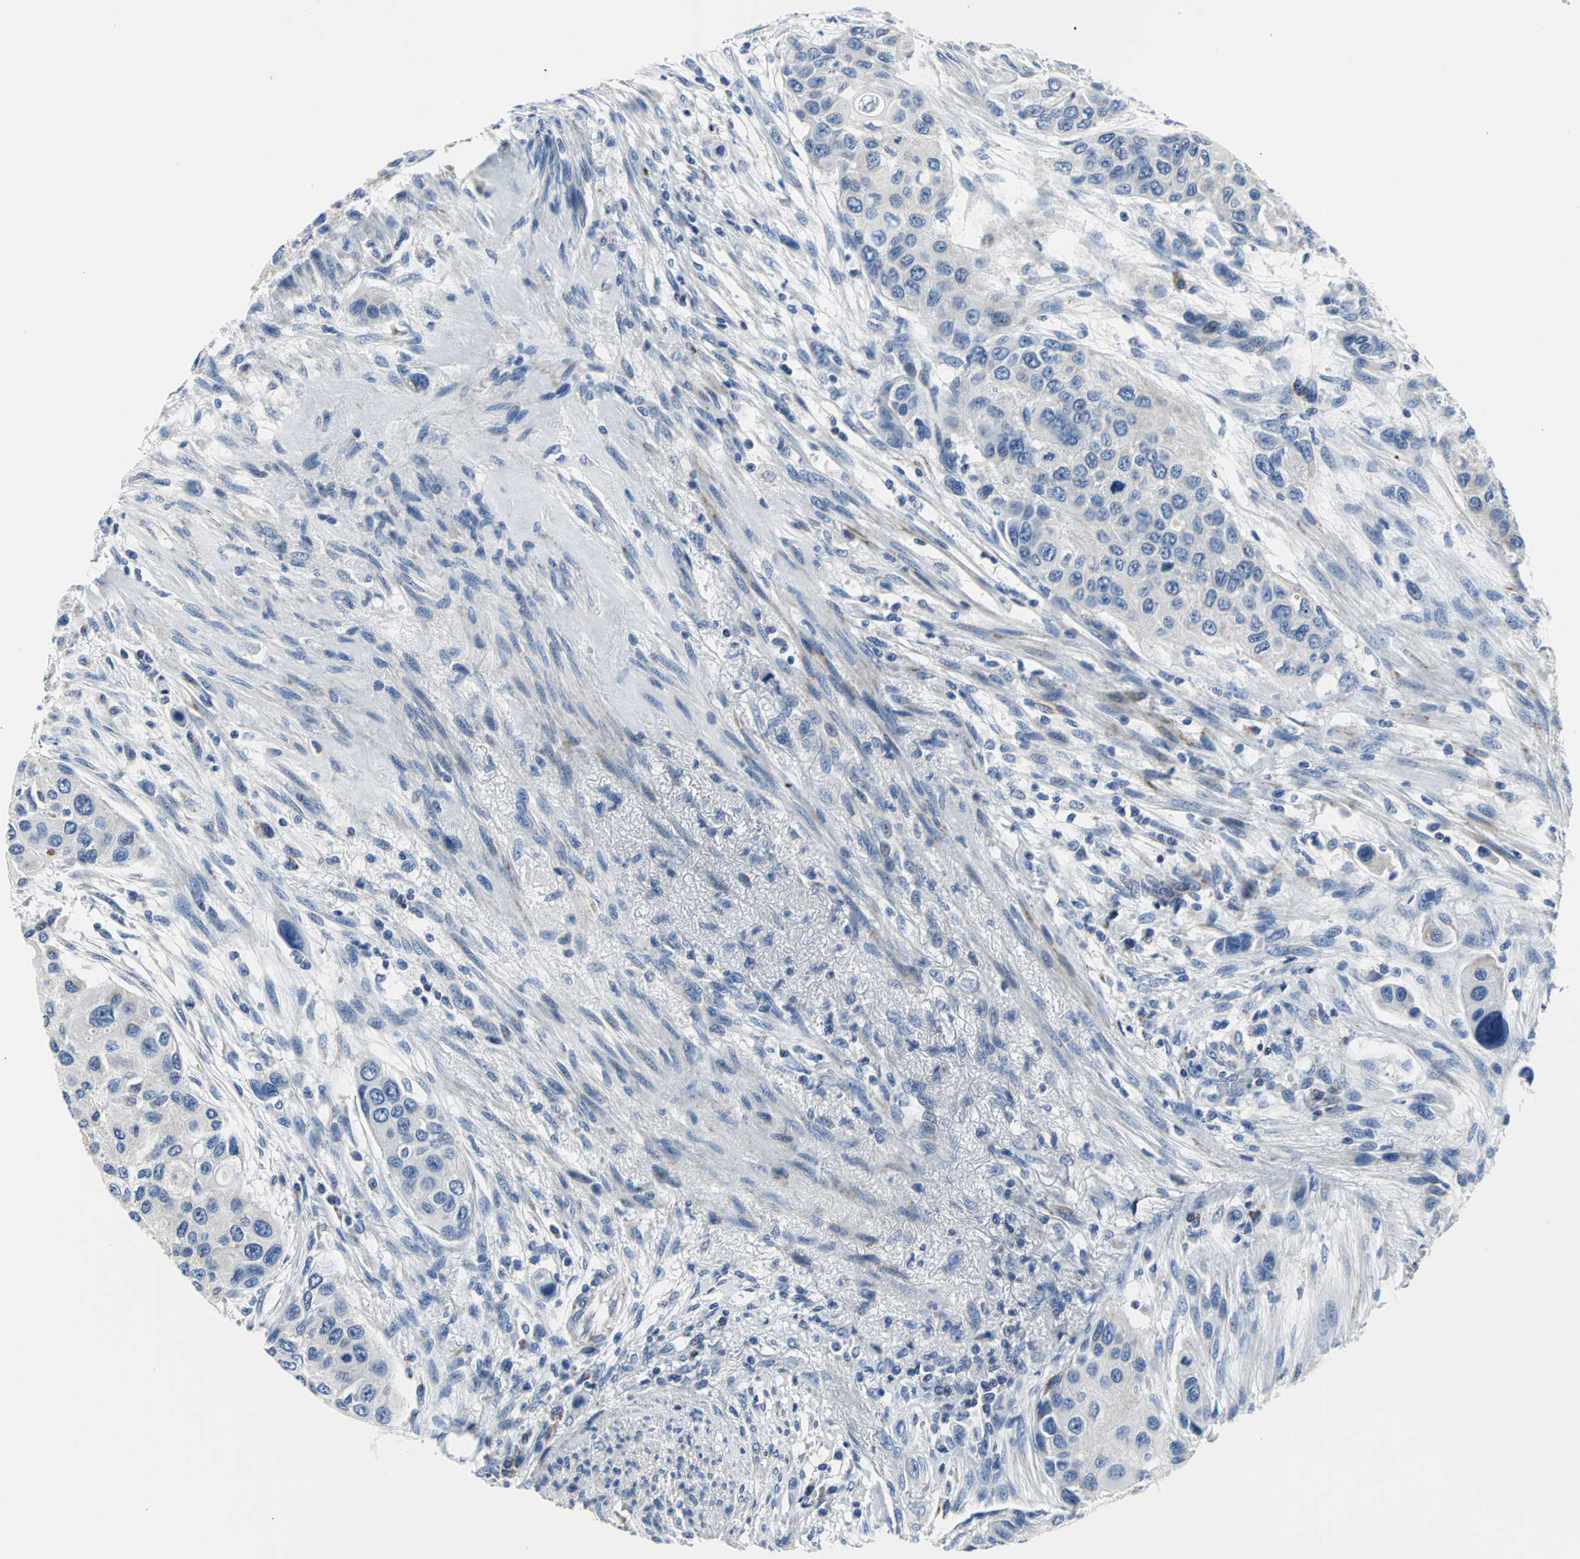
{"staining": {"intensity": "negative", "quantity": "none", "location": "none"}, "tissue": "urothelial cancer", "cell_type": "Tumor cells", "image_type": "cancer", "snomed": [{"axis": "morphology", "description": "Urothelial carcinoma, High grade"}, {"axis": "topography", "description": "Urinary bladder"}], "caption": "An immunohistochemistry micrograph of urothelial cancer is shown. There is no staining in tumor cells of urothelial cancer. (Stains: DAB (3,3'-diaminobenzidine) immunohistochemistry (IHC) with hematoxylin counter stain, Microscopy: brightfield microscopy at high magnification).", "gene": "IFI6", "patient": {"sex": "female", "age": 56}}